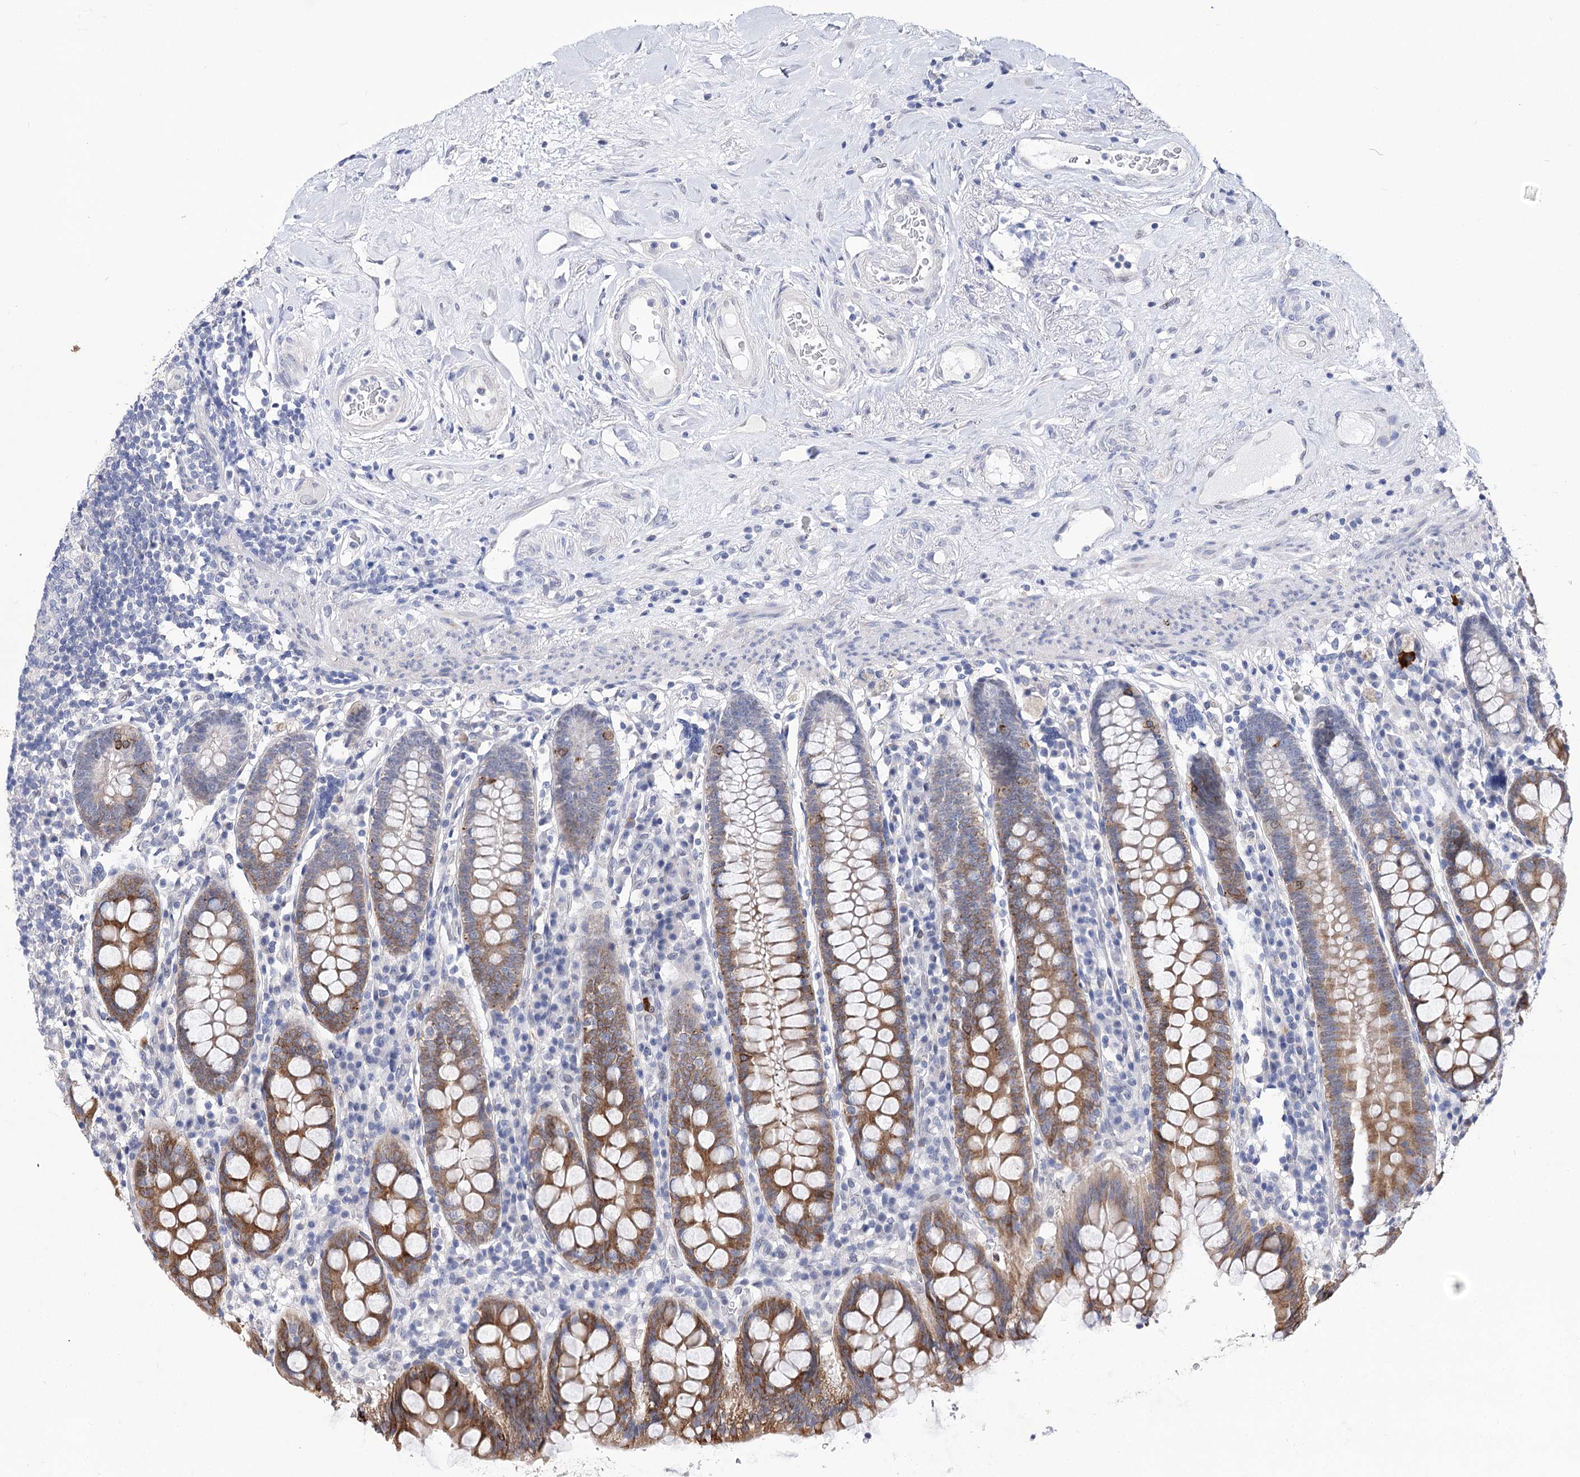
{"staining": {"intensity": "negative", "quantity": "none", "location": "none"}, "tissue": "colon", "cell_type": "Endothelial cells", "image_type": "normal", "snomed": [{"axis": "morphology", "description": "Normal tissue, NOS"}, {"axis": "topography", "description": "Colon"}], "caption": "High power microscopy micrograph of an immunohistochemistry image of benign colon, revealing no significant positivity in endothelial cells.", "gene": "TMEM201", "patient": {"sex": "female", "age": 79}}